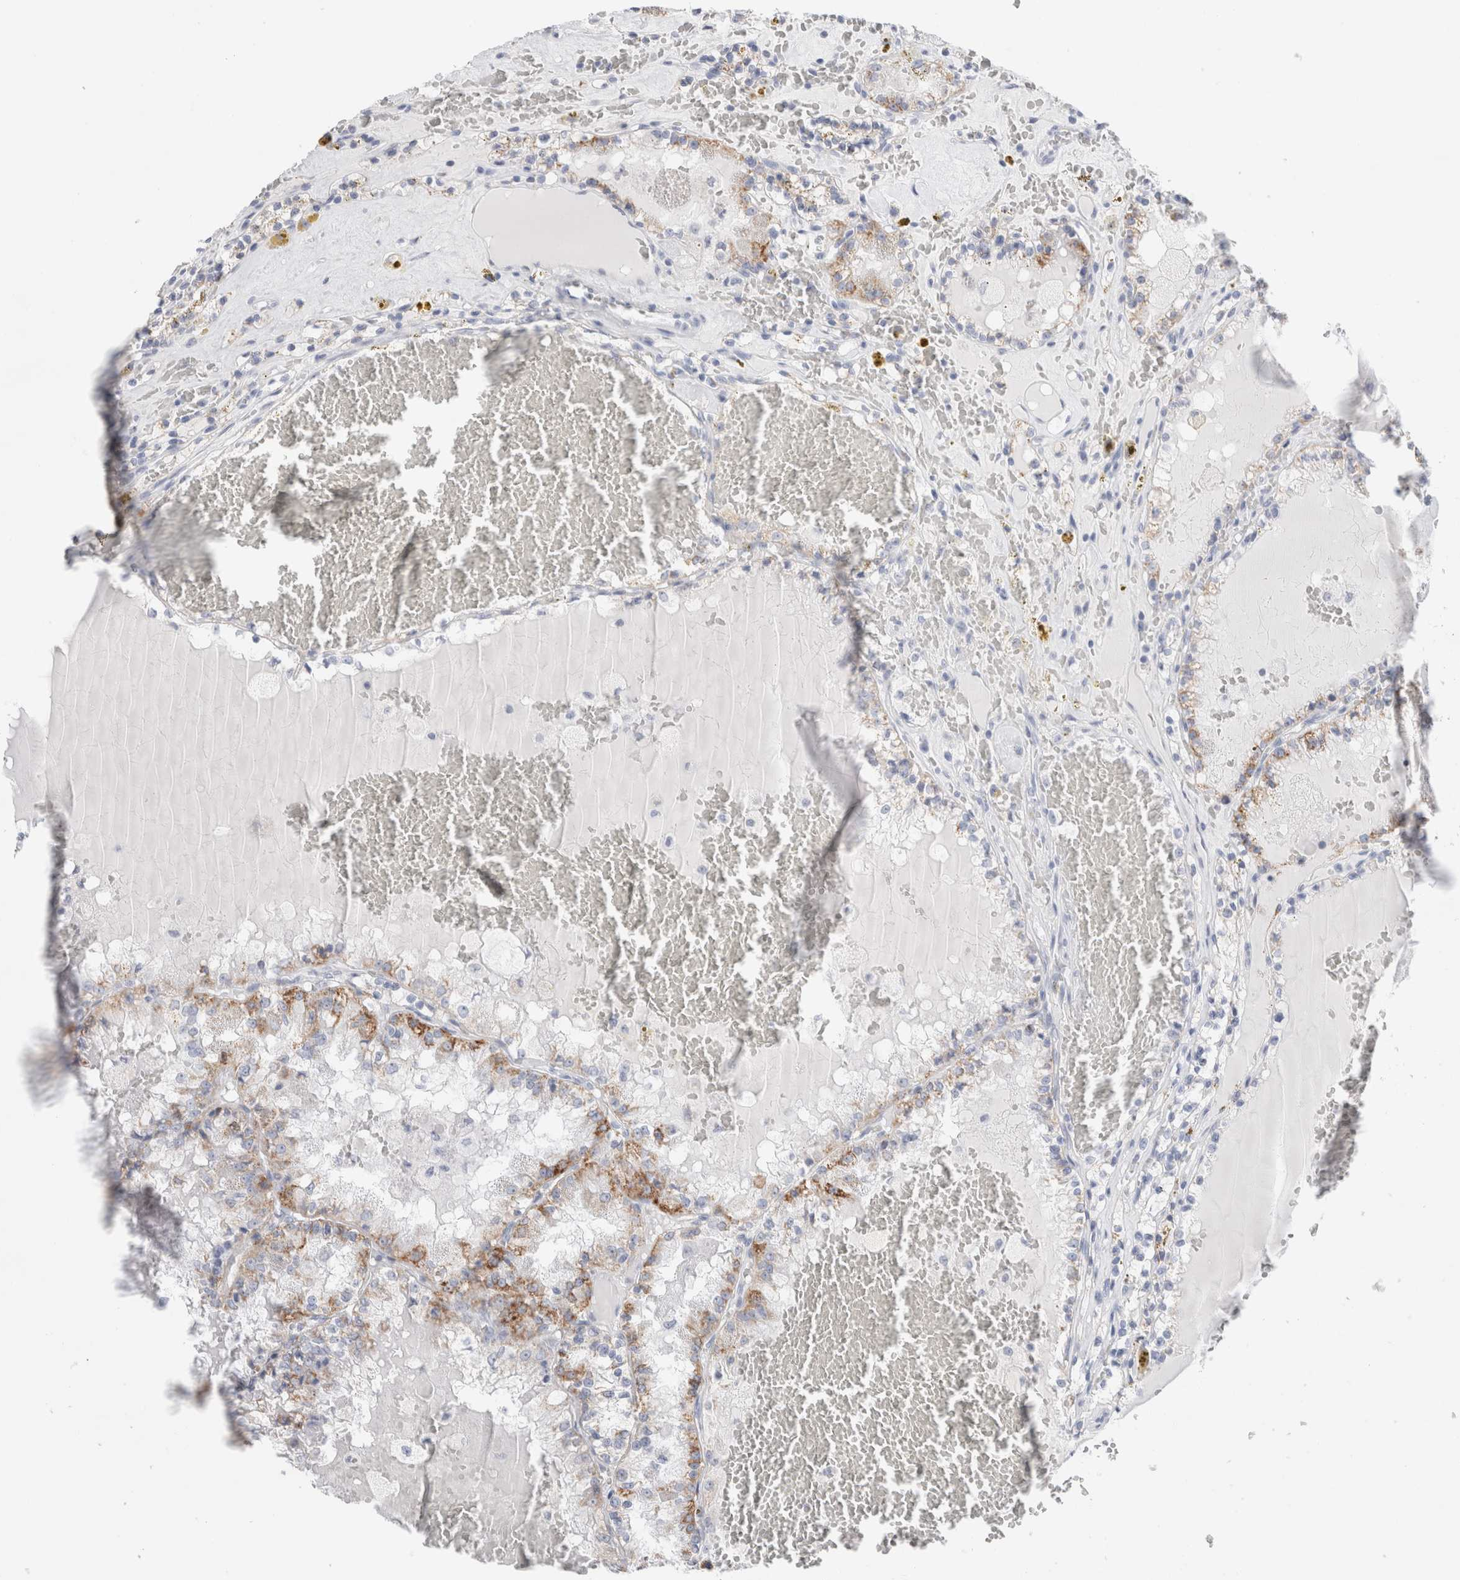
{"staining": {"intensity": "moderate", "quantity": ">75%", "location": "cytoplasmic/membranous"}, "tissue": "renal cancer", "cell_type": "Tumor cells", "image_type": "cancer", "snomed": [{"axis": "morphology", "description": "Adenocarcinoma, NOS"}, {"axis": "topography", "description": "Kidney"}], "caption": "The image shows staining of renal cancer (adenocarcinoma), revealing moderate cytoplasmic/membranous protein staining (brown color) within tumor cells.", "gene": "ECHDC2", "patient": {"sex": "female", "age": 56}}